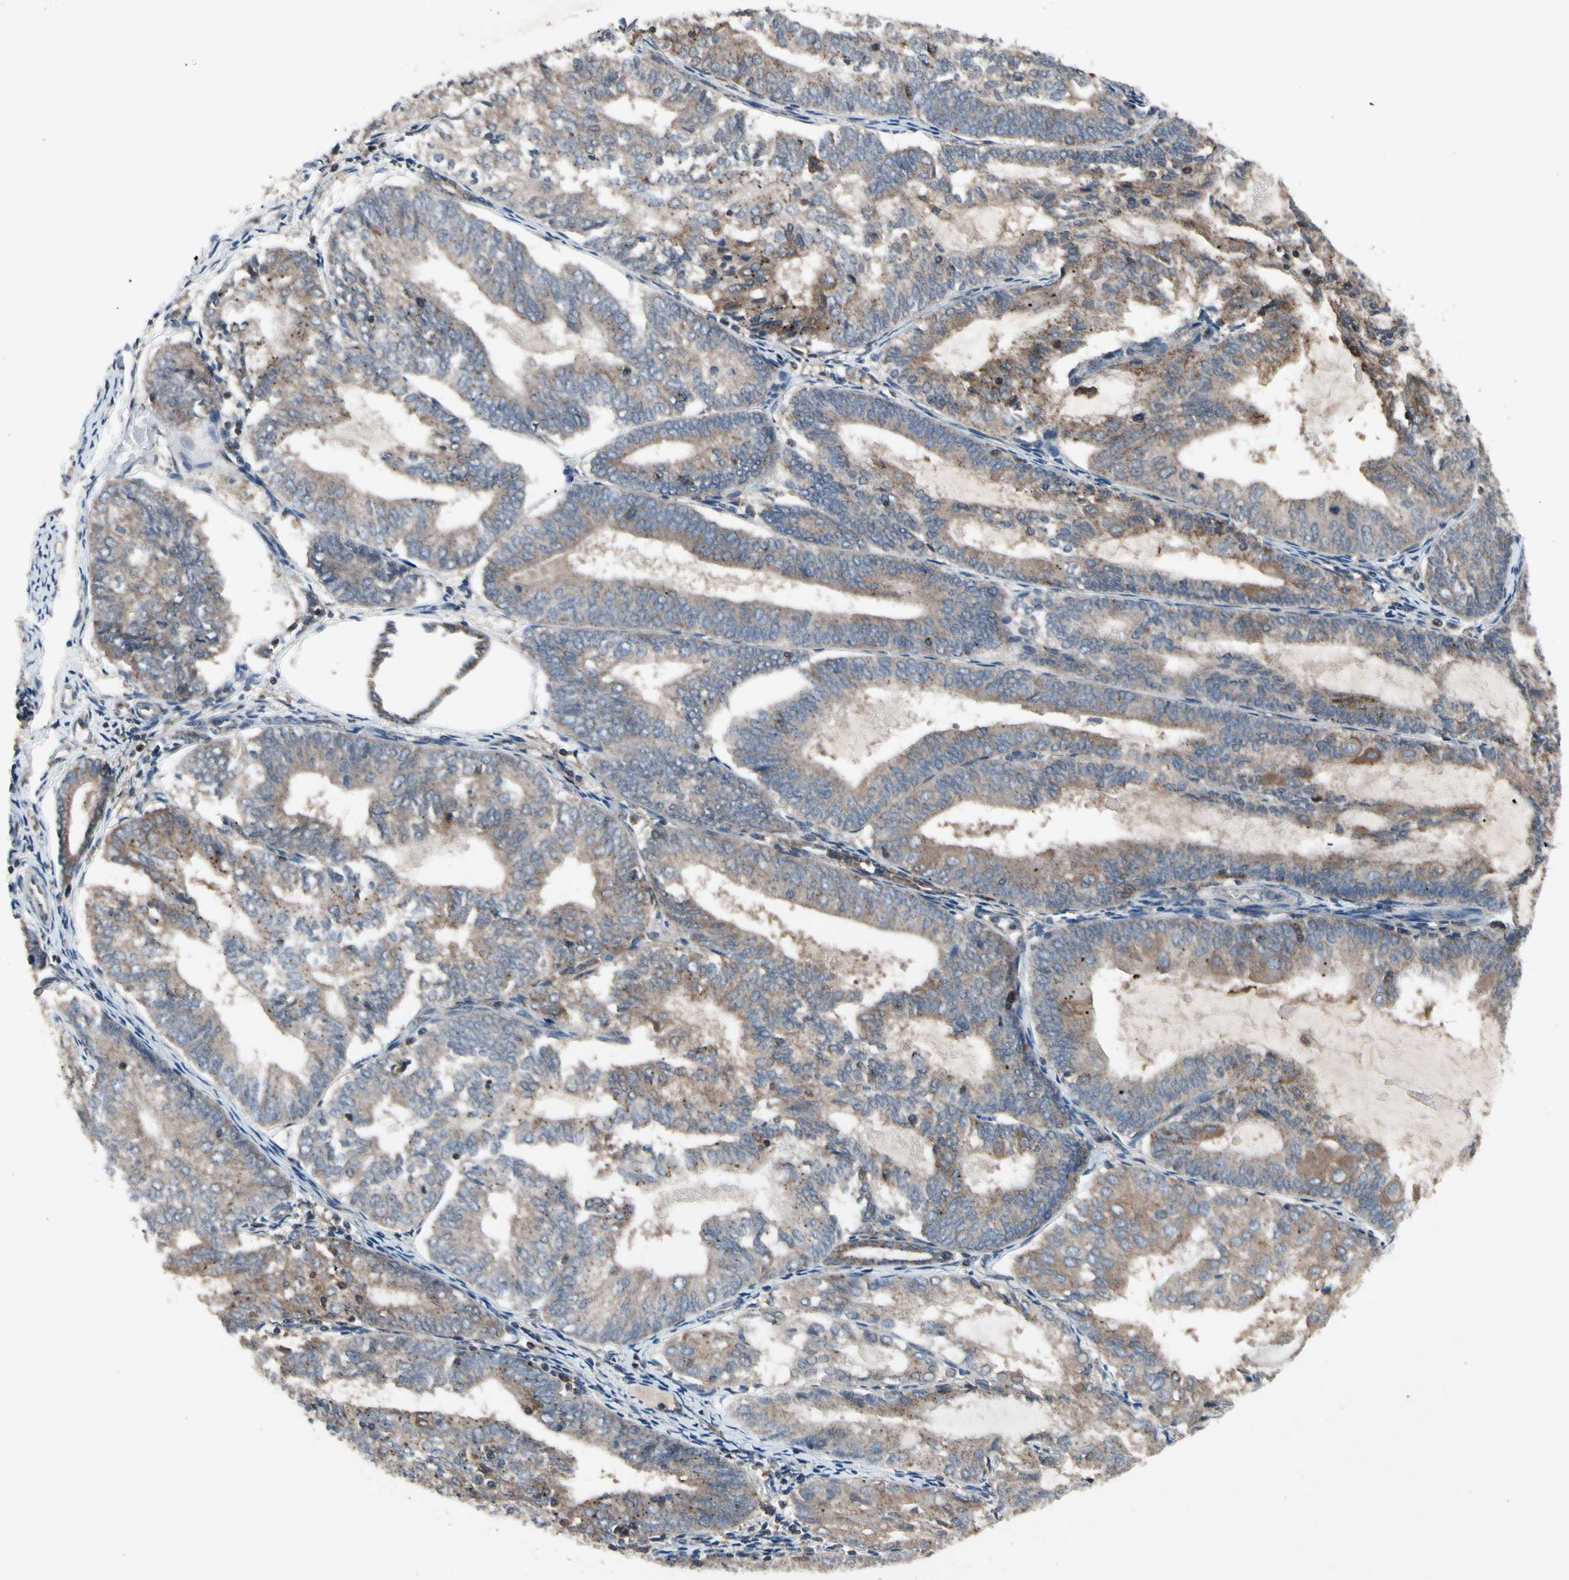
{"staining": {"intensity": "moderate", "quantity": ">75%", "location": "cytoplasmic/membranous"}, "tissue": "endometrial cancer", "cell_type": "Tumor cells", "image_type": "cancer", "snomed": [{"axis": "morphology", "description": "Adenocarcinoma, NOS"}, {"axis": "topography", "description": "Endometrium"}], "caption": "This histopathology image displays IHC staining of human endometrial cancer, with medium moderate cytoplasmic/membranous expression in about >75% of tumor cells.", "gene": "NMI", "patient": {"sex": "female", "age": 81}}